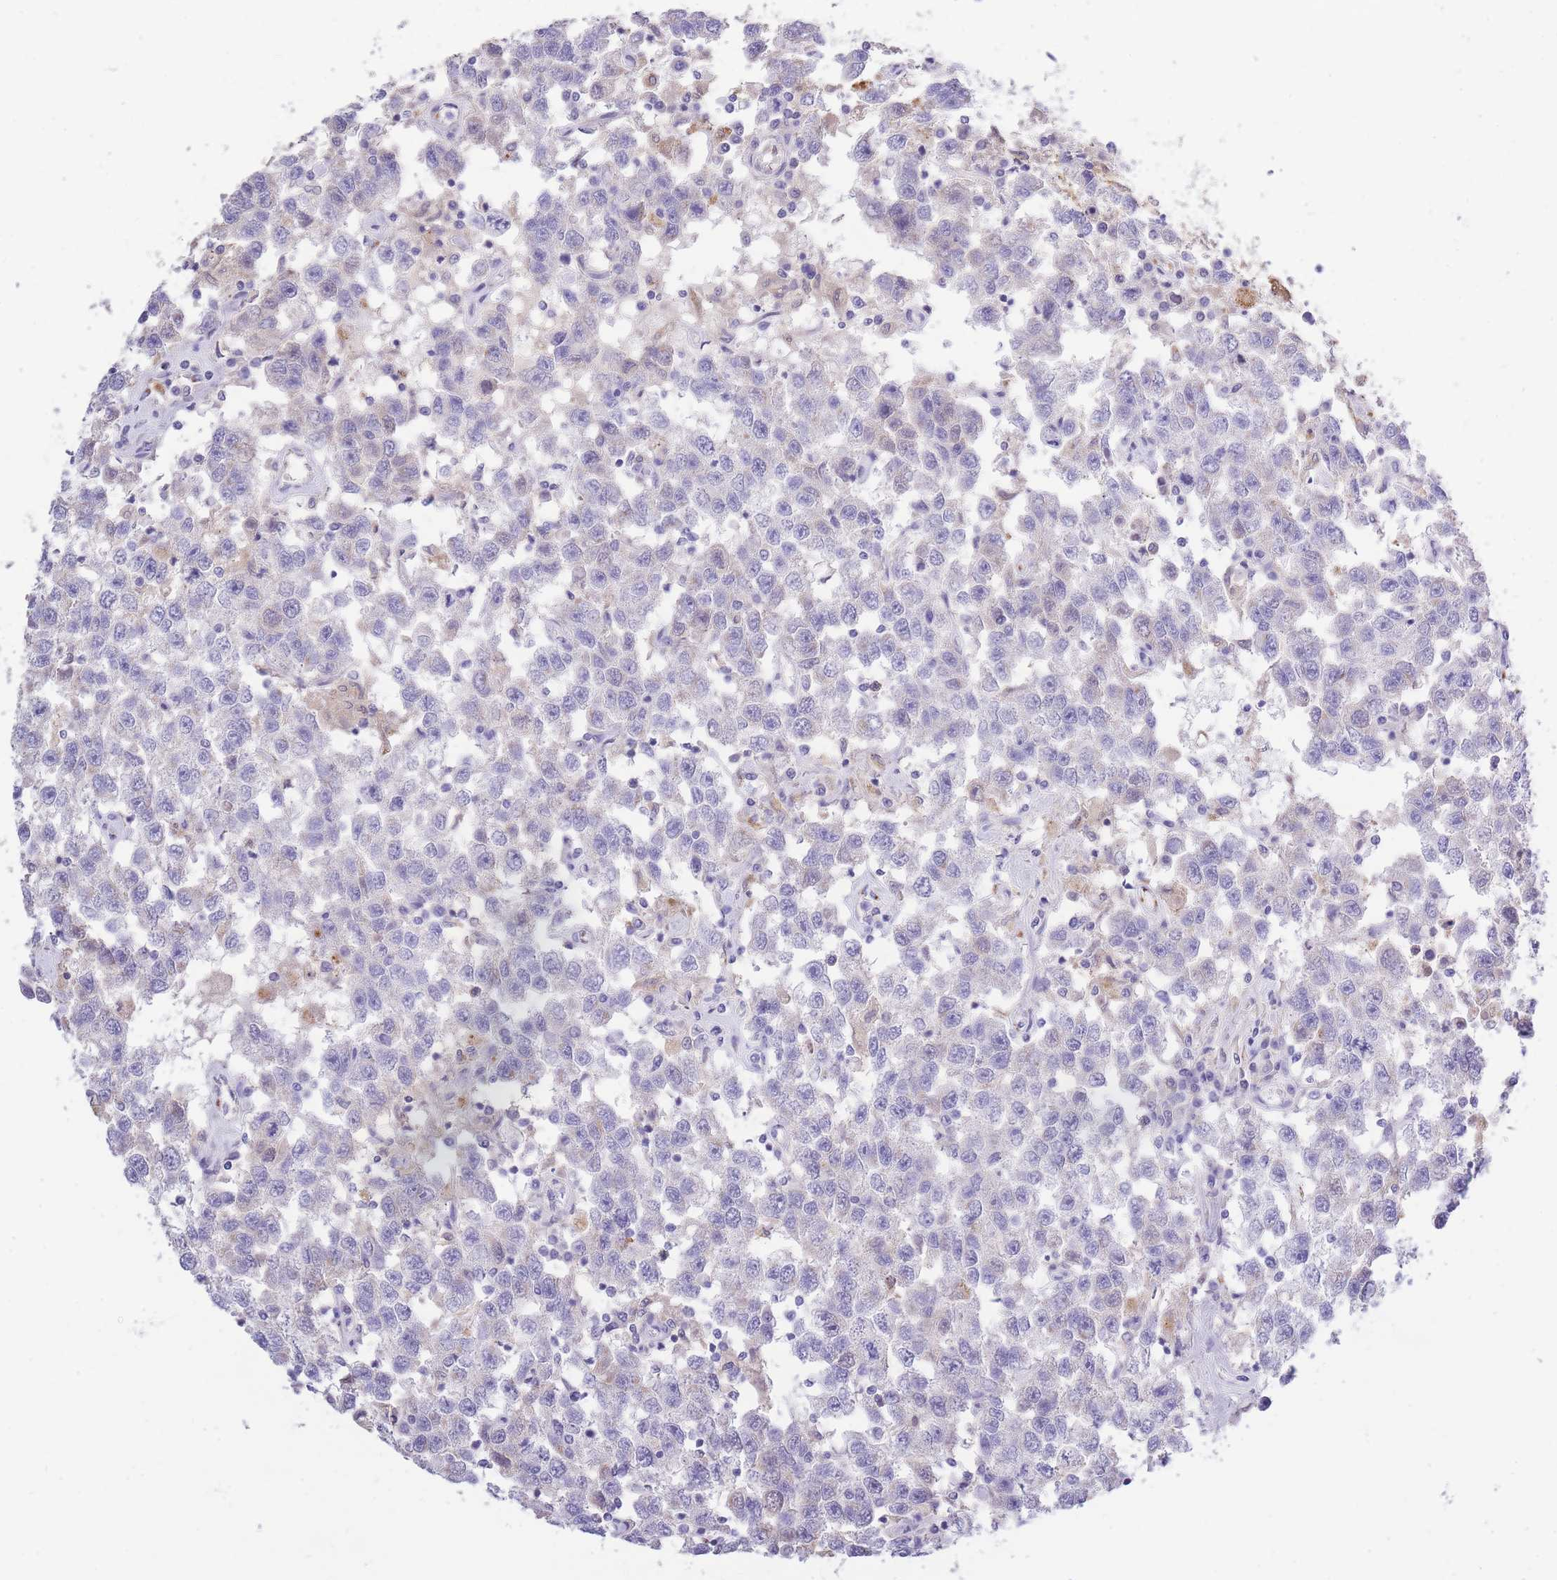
{"staining": {"intensity": "negative", "quantity": "none", "location": "none"}, "tissue": "testis cancer", "cell_type": "Tumor cells", "image_type": "cancer", "snomed": [{"axis": "morphology", "description": "Seminoma, NOS"}, {"axis": "topography", "description": "Testis"}], "caption": "Immunohistochemical staining of testis cancer (seminoma) reveals no significant positivity in tumor cells. (DAB immunohistochemistry visualized using brightfield microscopy, high magnification).", "gene": "CENPM", "patient": {"sex": "male", "age": 41}}